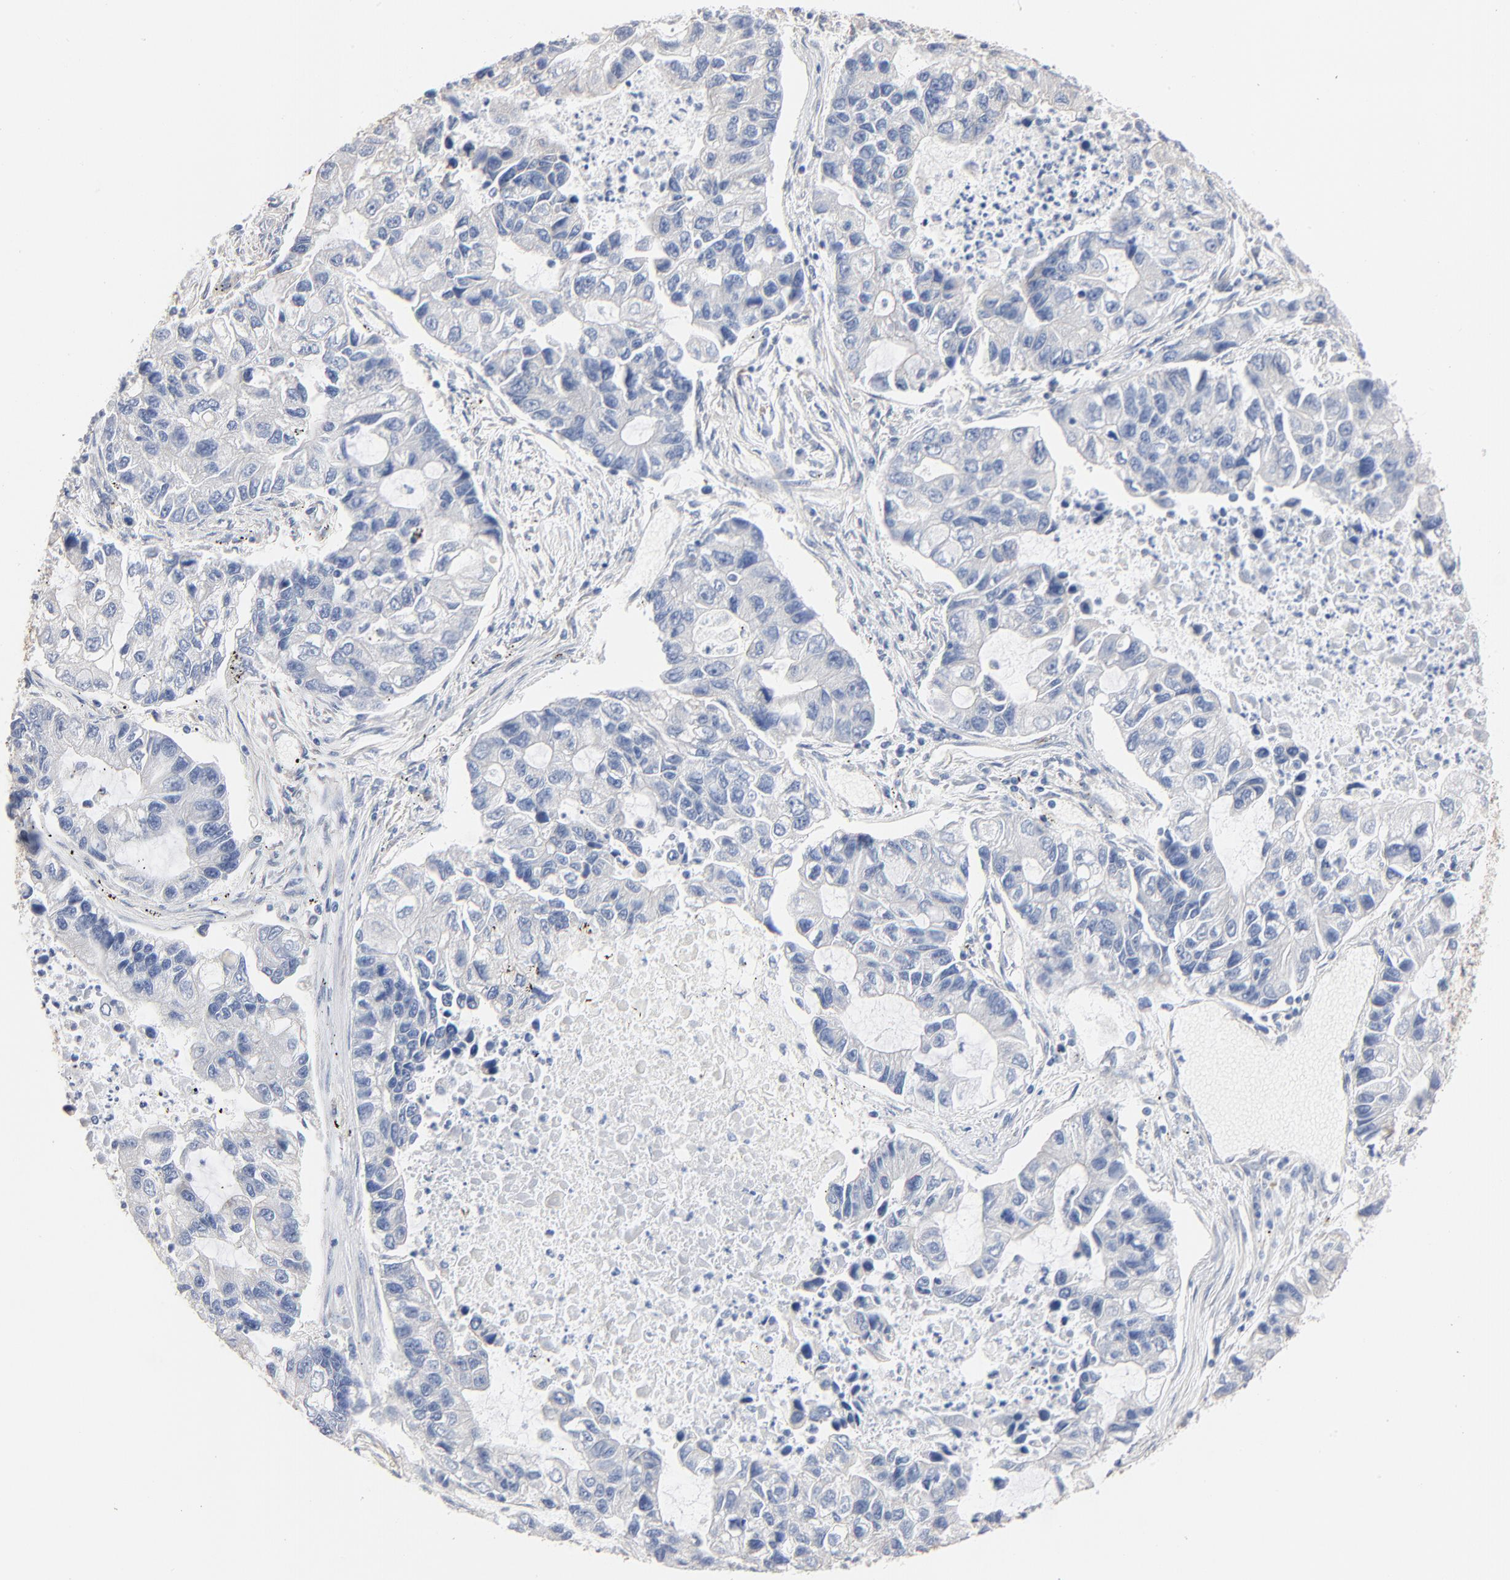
{"staining": {"intensity": "negative", "quantity": "none", "location": "none"}, "tissue": "lung cancer", "cell_type": "Tumor cells", "image_type": "cancer", "snomed": [{"axis": "morphology", "description": "Adenocarcinoma, NOS"}, {"axis": "topography", "description": "Lung"}], "caption": "This micrograph is of lung cancer (adenocarcinoma) stained with immunohistochemistry to label a protein in brown with the nuclei are counter-stained blue. There is no staining in tumor cells.", "gene": "ABCD4", "patient": {"sex": "female", "age": 51}}